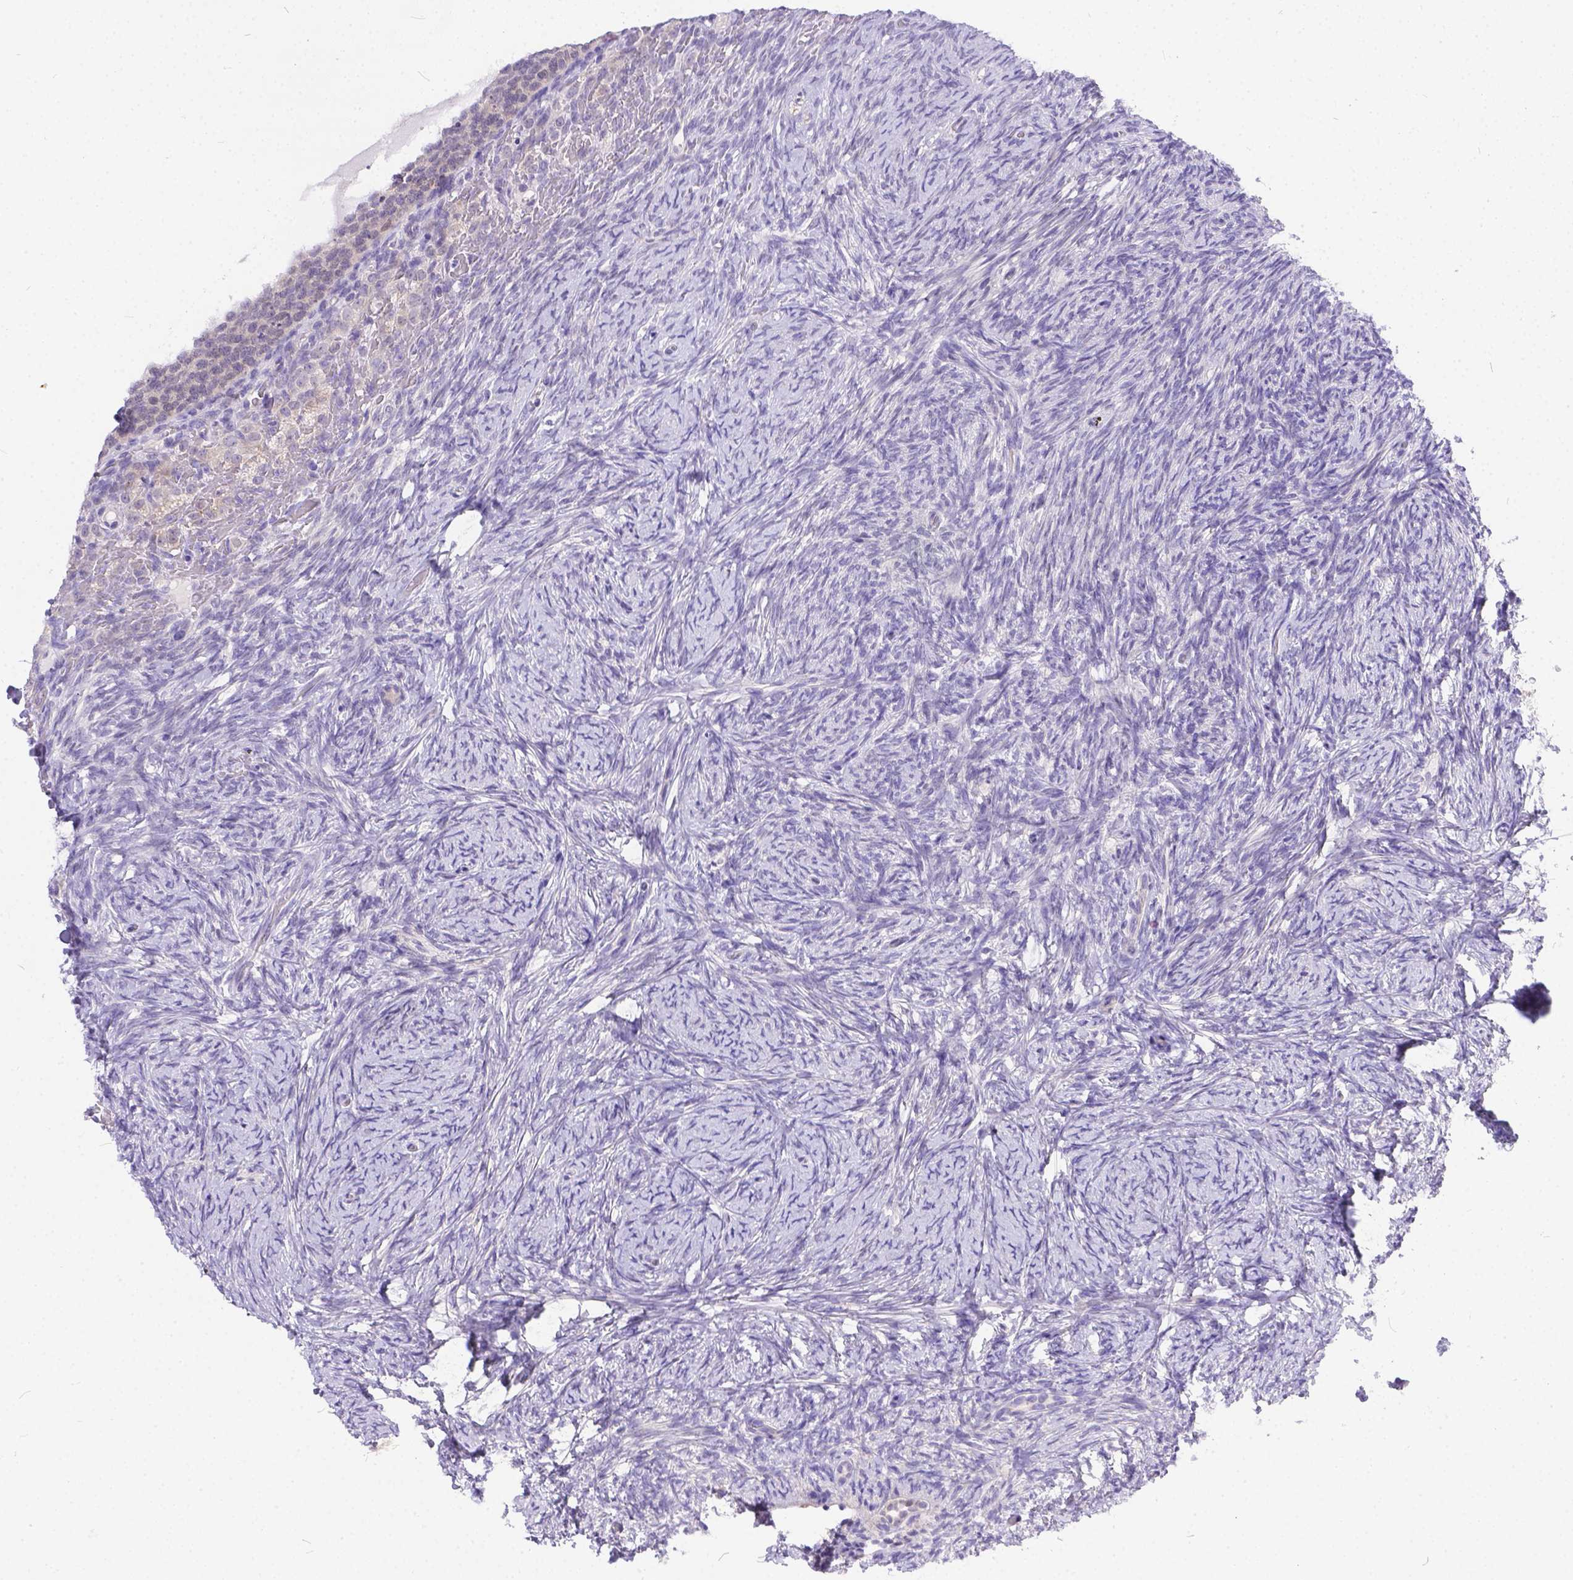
{"staining": {"intensity": "negative", "quantity": "none", "location": "none"}, "tissue": "ovary", "cell_type": "Ovarian stroma cells", "image_type": "normal", "snomed": [{"axis": "morphology", "description": "Normal tissue, NOS"}, {"axis": "topography", "description": "Ovary"}], "caption": "The micrograph exhibits no staining of ovarian stroma cells in unremarkable ovary.", "gene": "DLEC1", "patient": {"sex": "female", "age": 34}}